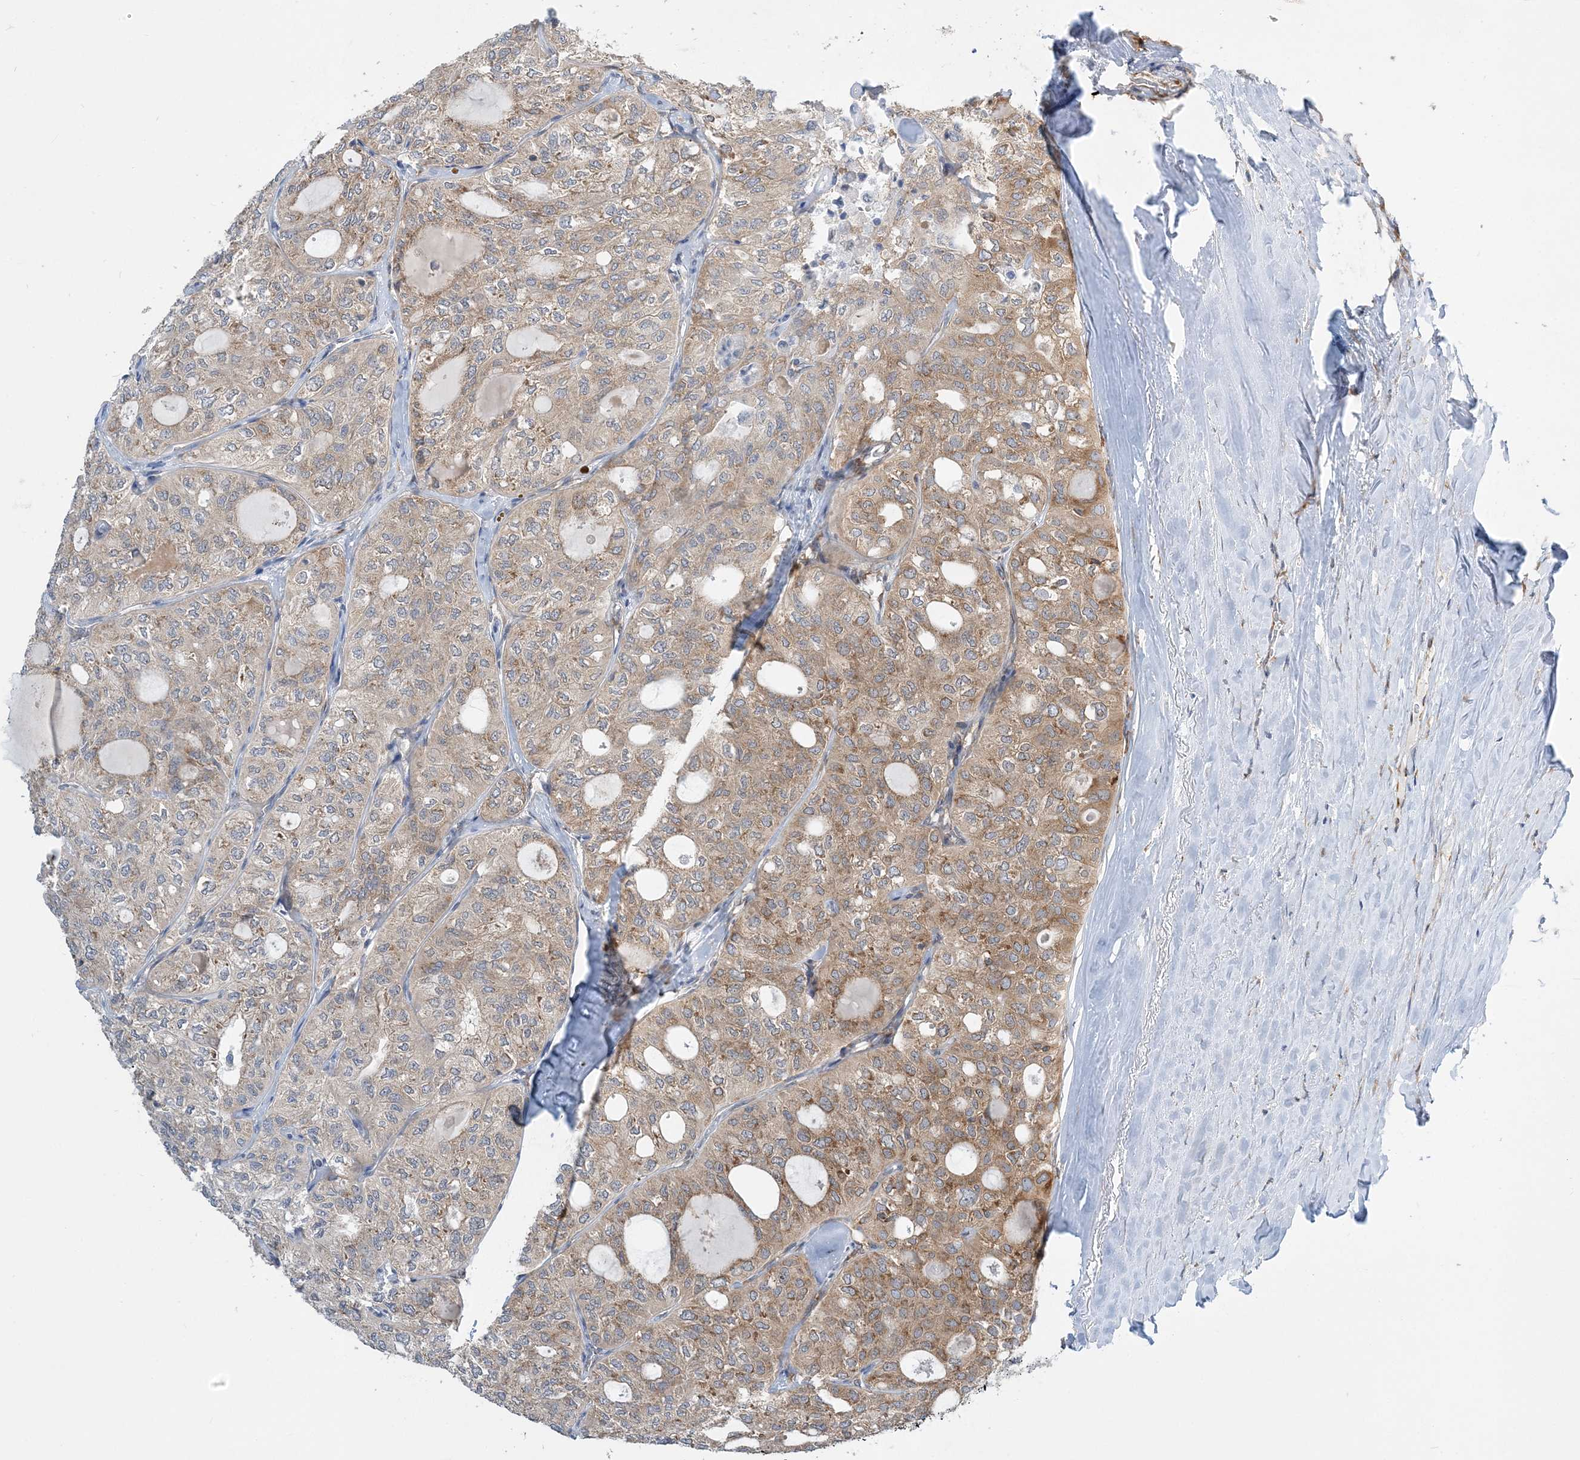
{"staining": {"intensity": "moderate", "quantity": "25%-75%", "location": "cytoplasmic/membranous"}, "tissue": "thyroid cancer", "cell_type": "Tumor cells", "image_type": "cancer", "snomed": [{"axis": "morphology", "description": "Follicular adenoma carcinoma, NOS"}, {"axis": "topography", "description": "Thyroid gland"}], "caption": "Thyroid cancer (follicular adenoma carcinoma) stained with immunohistochemistry demonstrates moderate cytoplasmic/membranous expression in approximately 25%-75% of tumor cells.", "gene": "LARP4B", "patient": {"sex": "male", "age": 75}}